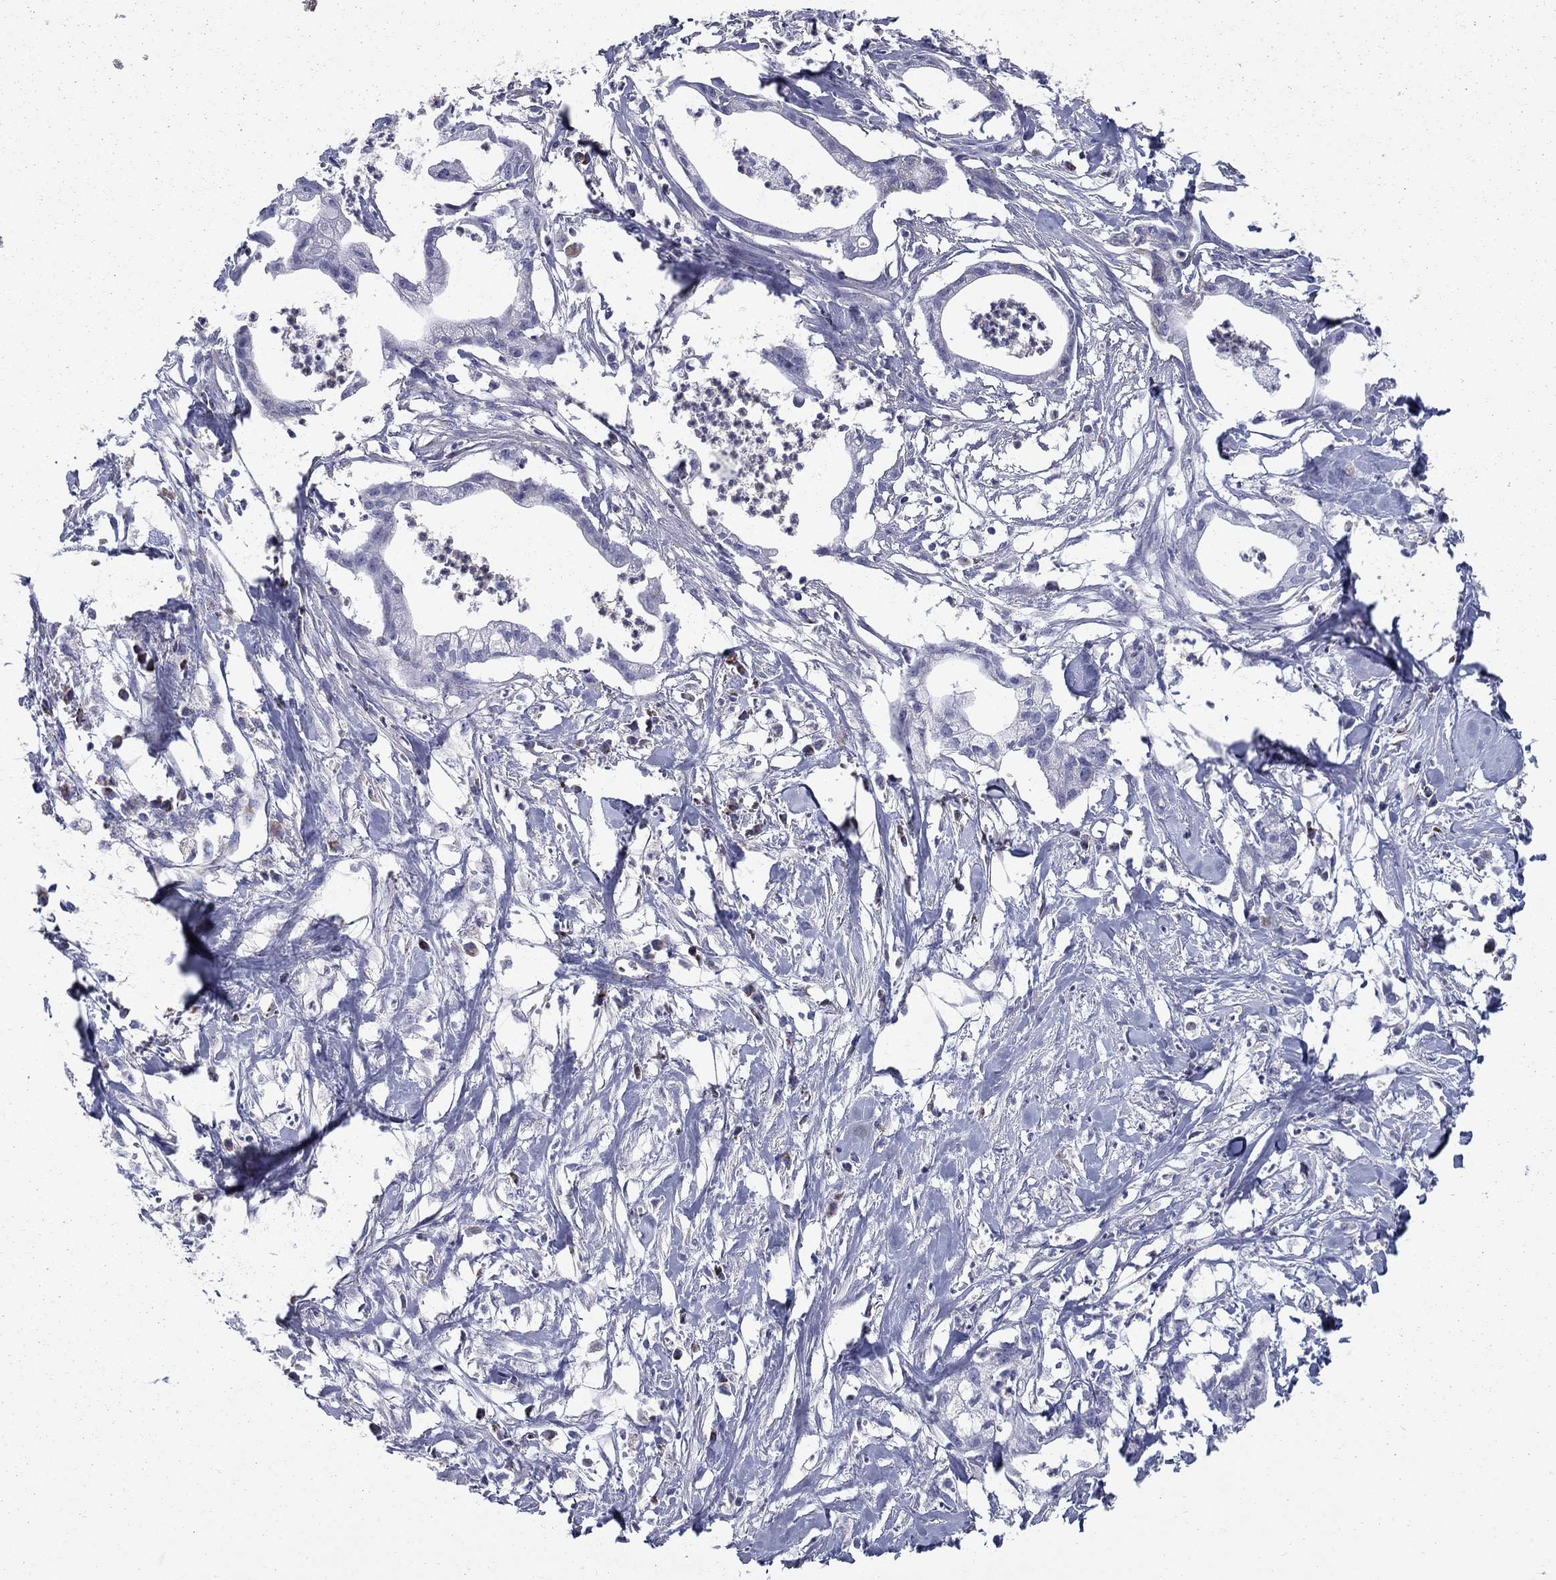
{"staining": {"intensity": "negative", "quantity": "none", "location": "none"}, "tissue": "pancreatic cancer", "cell_type": "Tumor cells", "image_type": "cancer", "snomed": [{"axis": "morphology", "description": "Normal tissue, NOS"}, {"axis": "morphology", "description": "Adenocarcinoma, NOS"}, {"axis": "topography", "description": "Pancreas"}], "caption": "This is an immunohistochemistry (IHC) image of human pancreatic adenocarcinoma. There is no expression in tumor cells.", "gene": "NDUFA4L2", "patient": {"sex": "female", "age": 58}}